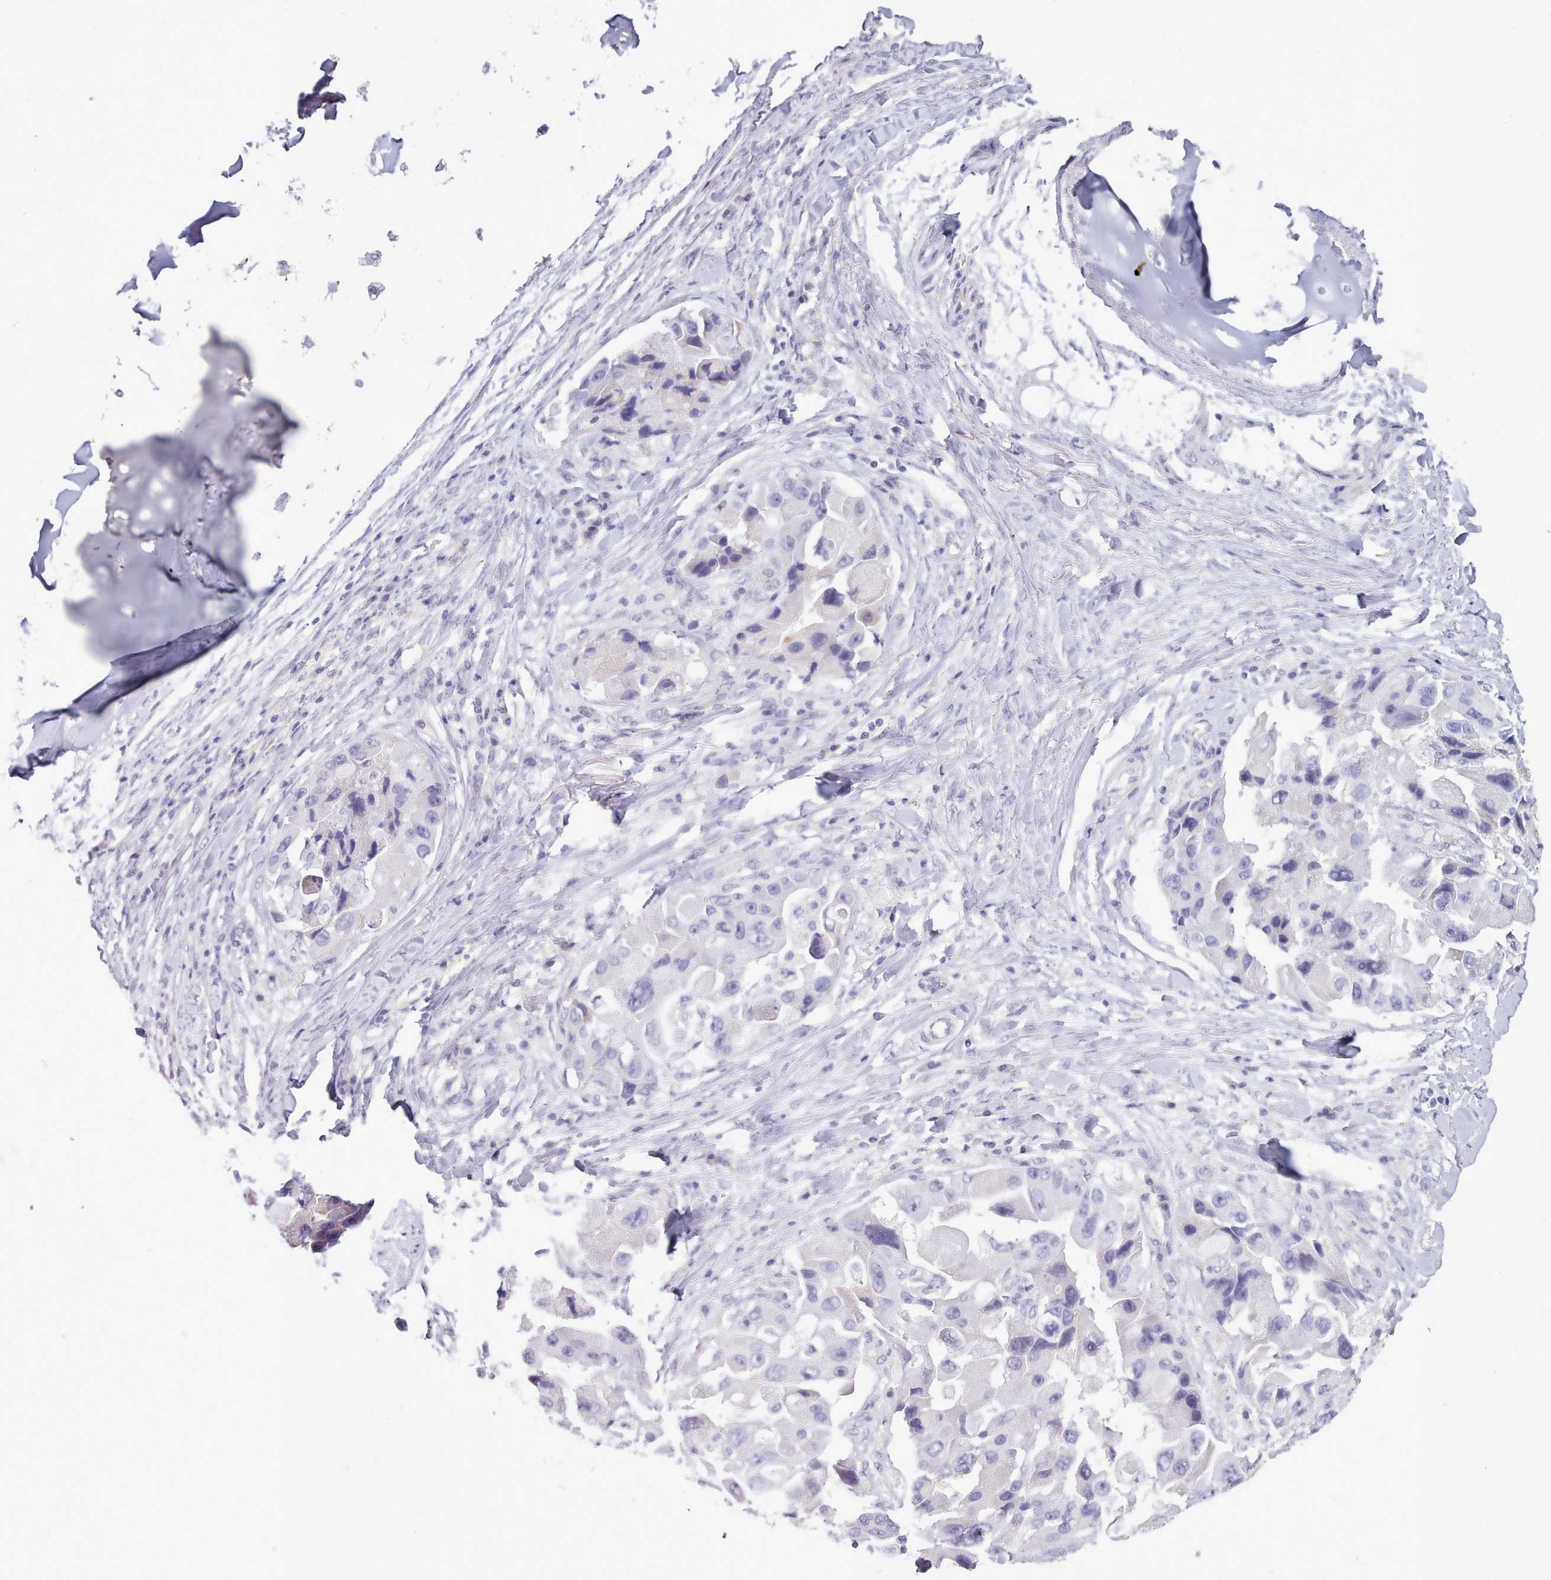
{"staining": {"intensity": "negative", "quantity": "none", "location": "none"}, "tissue": "lung cancer", "cell_type": "Tumor cells", "image_type": "cancer", "snomed": [{"axis": "morphology", "description": "Adenocarcinoma, NOS"}, {"axis": "topography", "description": "Lung"}], "caption": "Lung cancer (adenocarcinoma) was stained to show a protein in brown. There is no significant positivity in tumor cells.", "gene": "TMEM253", "patient": {"sex": "female", "age": 54}}